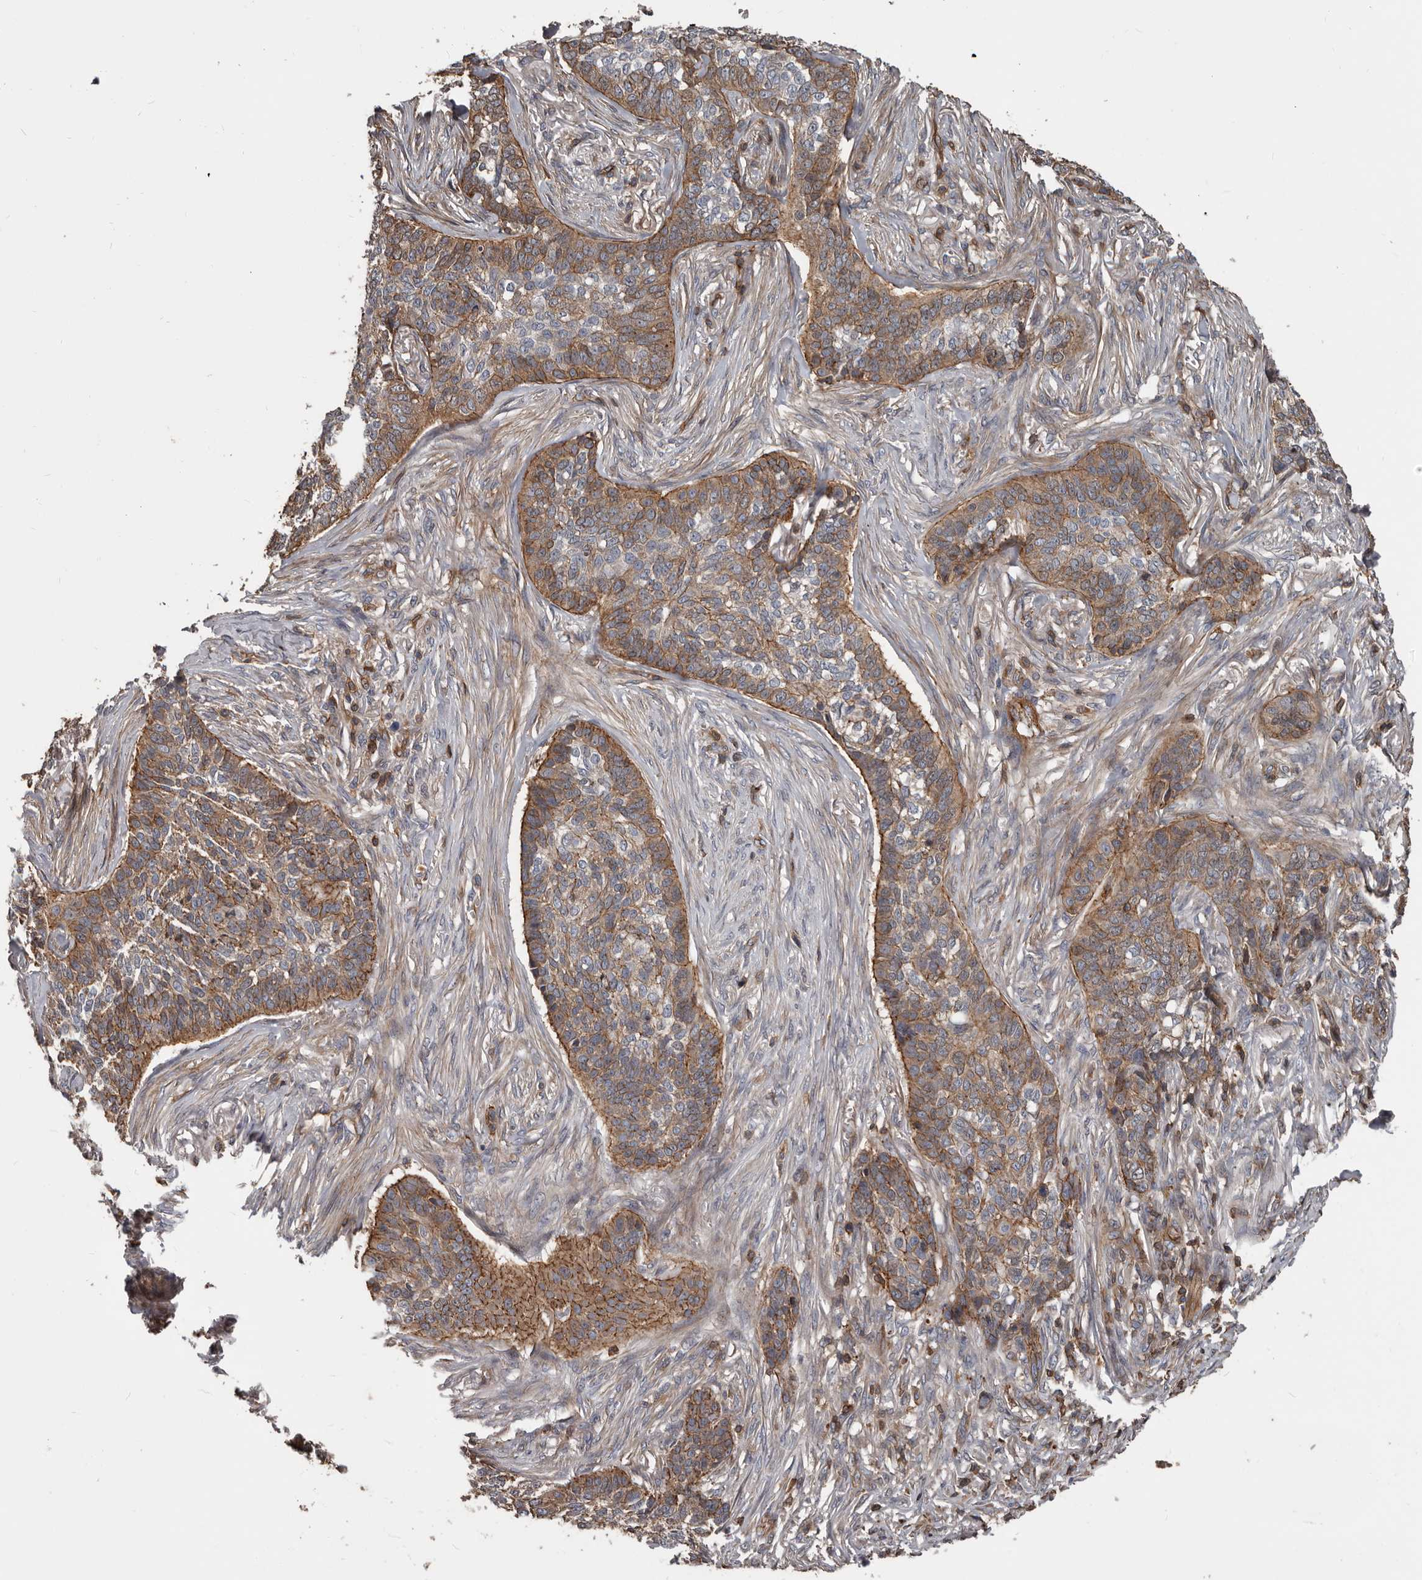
{"staining": {"intensity": "moderate", "quantity": ">75%", "location": "cytoplasmic/membranous"}, "tissue": "skin cancer", "cell_type": "Tumor cells", "image_type": "cancer", "snomed": [{"axis": "morphology", "description": "Basal cell carcinoma"}, {"axis": "topography", "description": "Skin"}], "caption": "Protein staining of skin cancer tissue demonstrates moderate cytoplasmic/membranous staining in approximately >75% of tumor cells.", "gene": "PNRC2", "patient": {"sex": "male", "age": 85}}